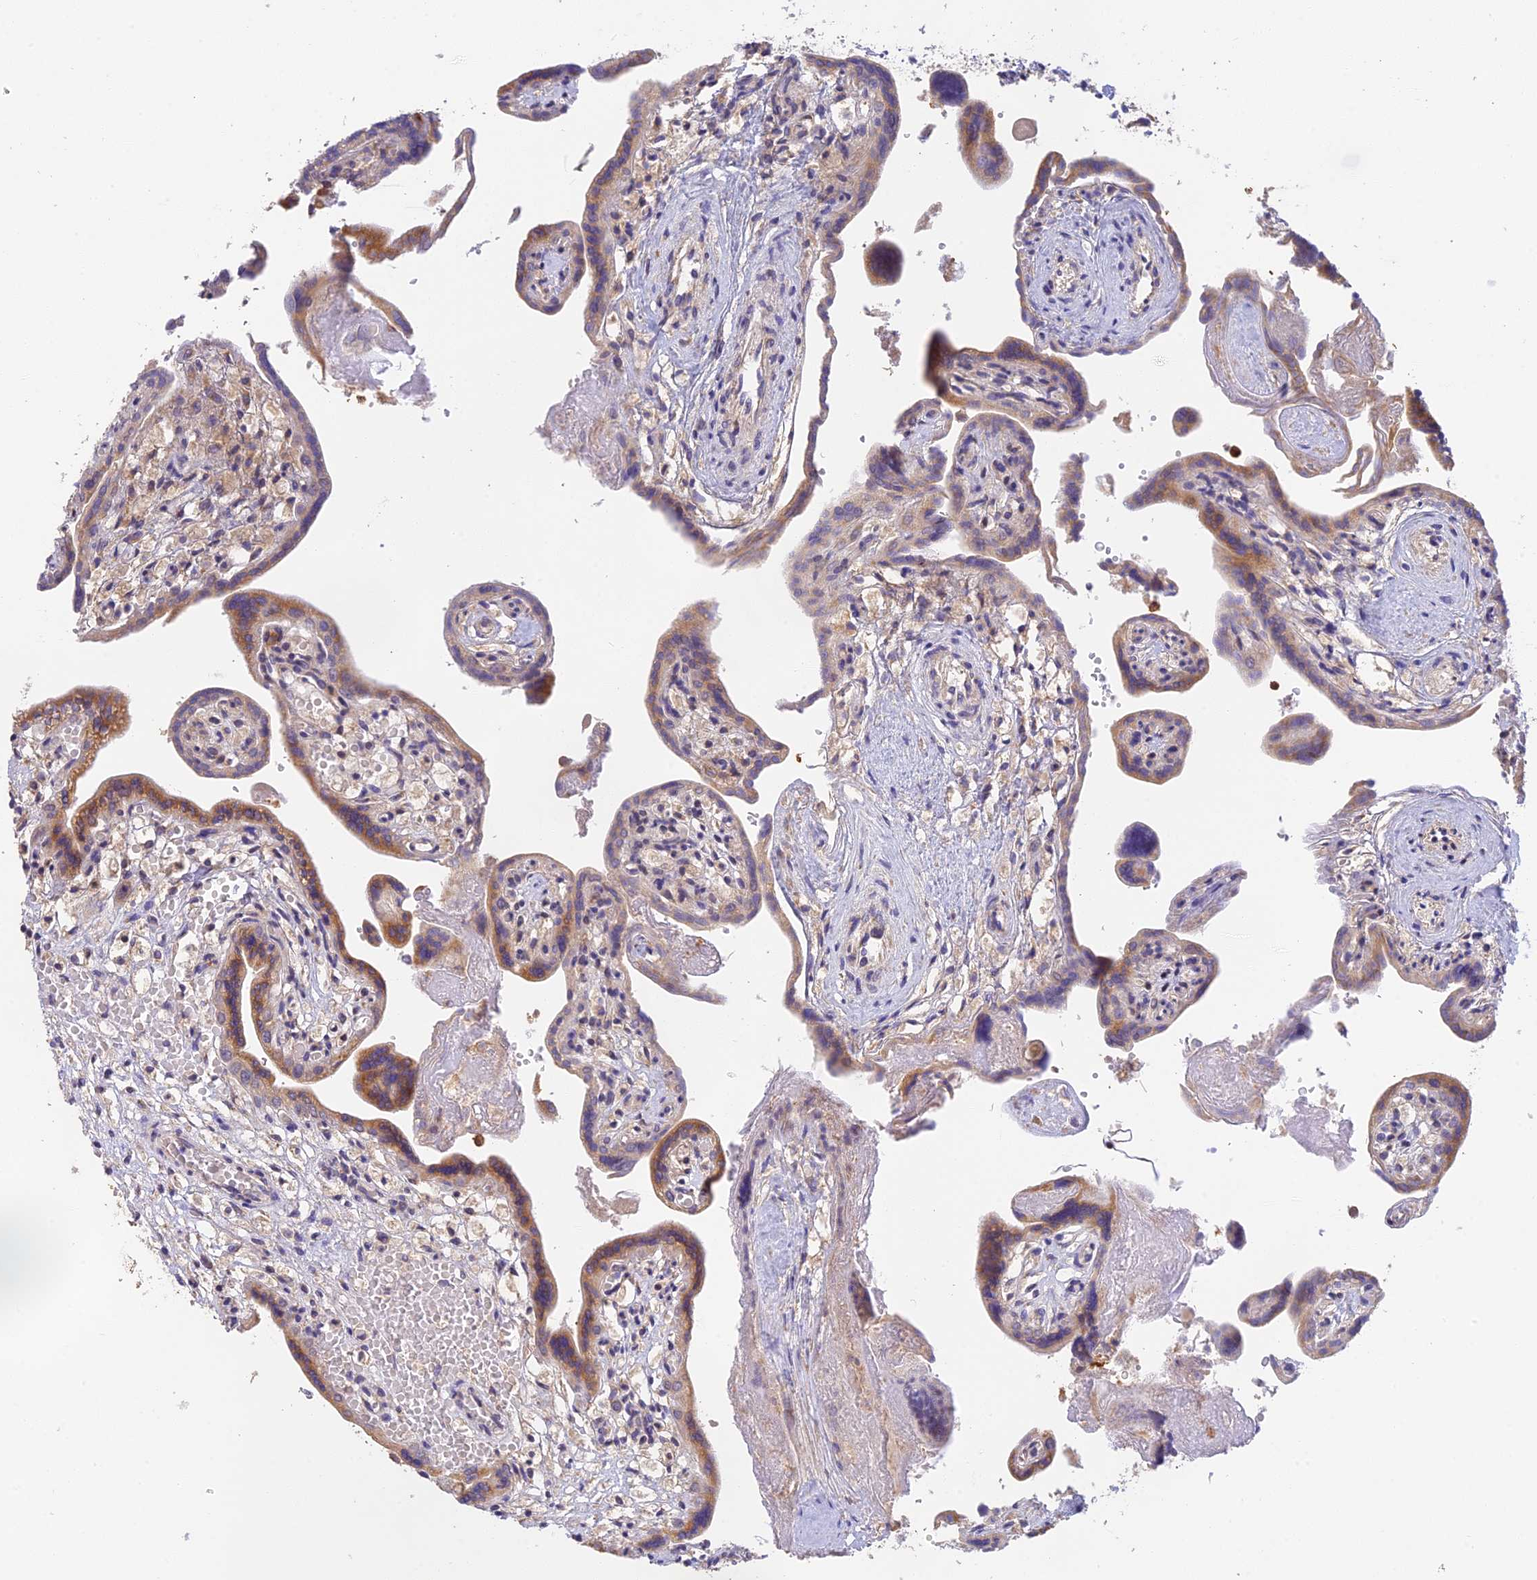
{"staining": {"intensity": "moderate", "quantity": "25%-75%", "location": "cytoplasmic/membranous,nuclear"}, "tissue": "placenta", "cell_type": "Trophoblastic cells", "image_type": "normal", "snomed": [{"axis": "morphology", "description": "Normal tissue, NOS"}, {"axis": "topography", "description": "Placenta"}], "caption": "This photomicrograph displays immunohistochemistry staining of normal human placenta, with medium moderate cytoplasmic/membranous,nuclear positivity in approximately 25%-75% of trophoblastic cells.", "gene": "PEX16", "patient": {"sex": "female", "age": 37}}